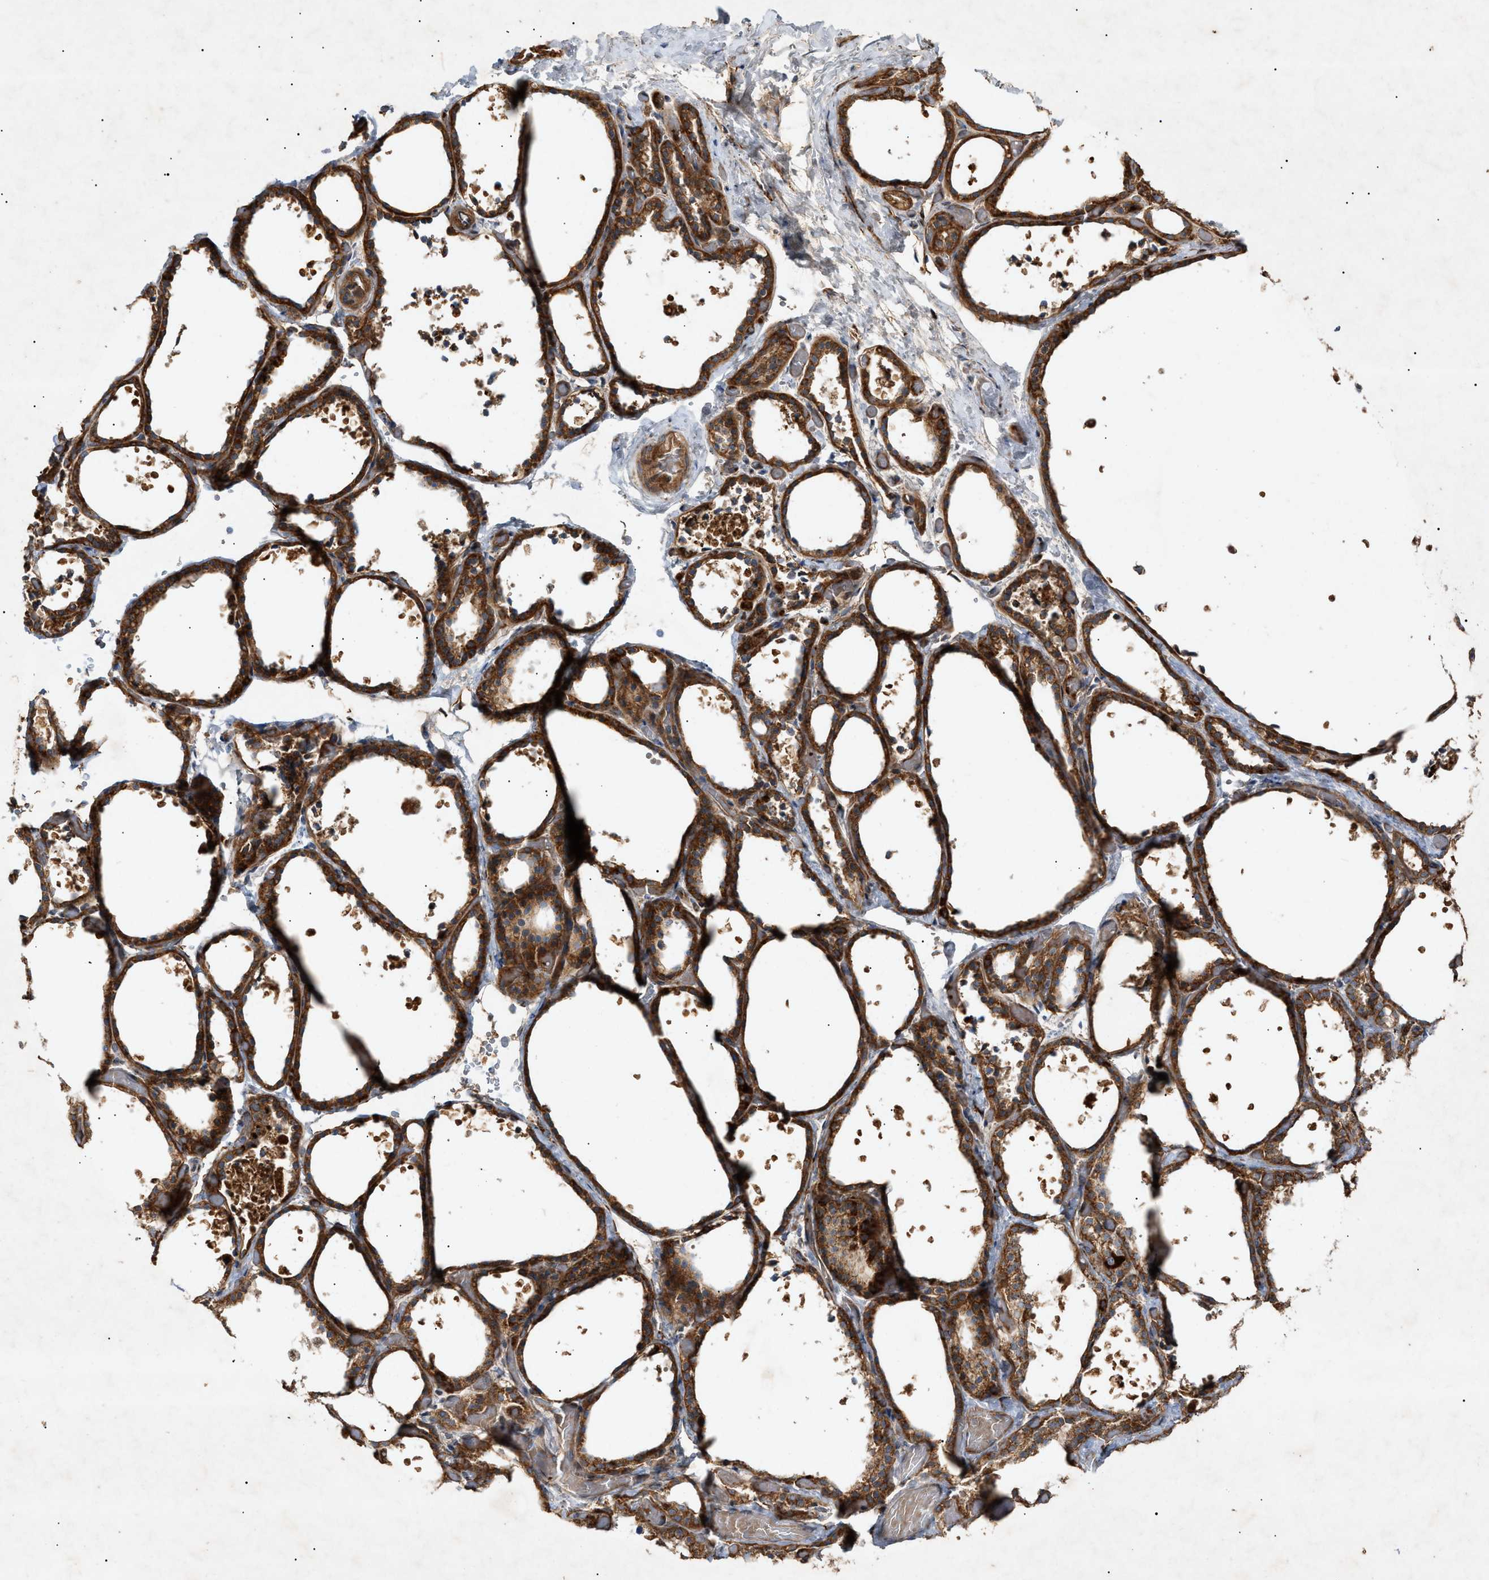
{"staining": {"intensity": "strong", "quantity": ">75%", "location": "cytoplasmic/membranous"}, "tissue": "thyroid gland", "cell_type": "Glandular cells", "image_type": "normal", "snomed": [{"axis": "morphology", "description": "Normal tissue, NOS"}, {"axis": "topography", "description": "Thyroid gland"}], "caption": "Brown immunohistochemical staining in benign human thyroid gland displays strong cytoplasmic/membranous expression in approximately >75% of glandular cells.", "gene": "MTCH1", "patient": {"sex": "female", "age": 44}}